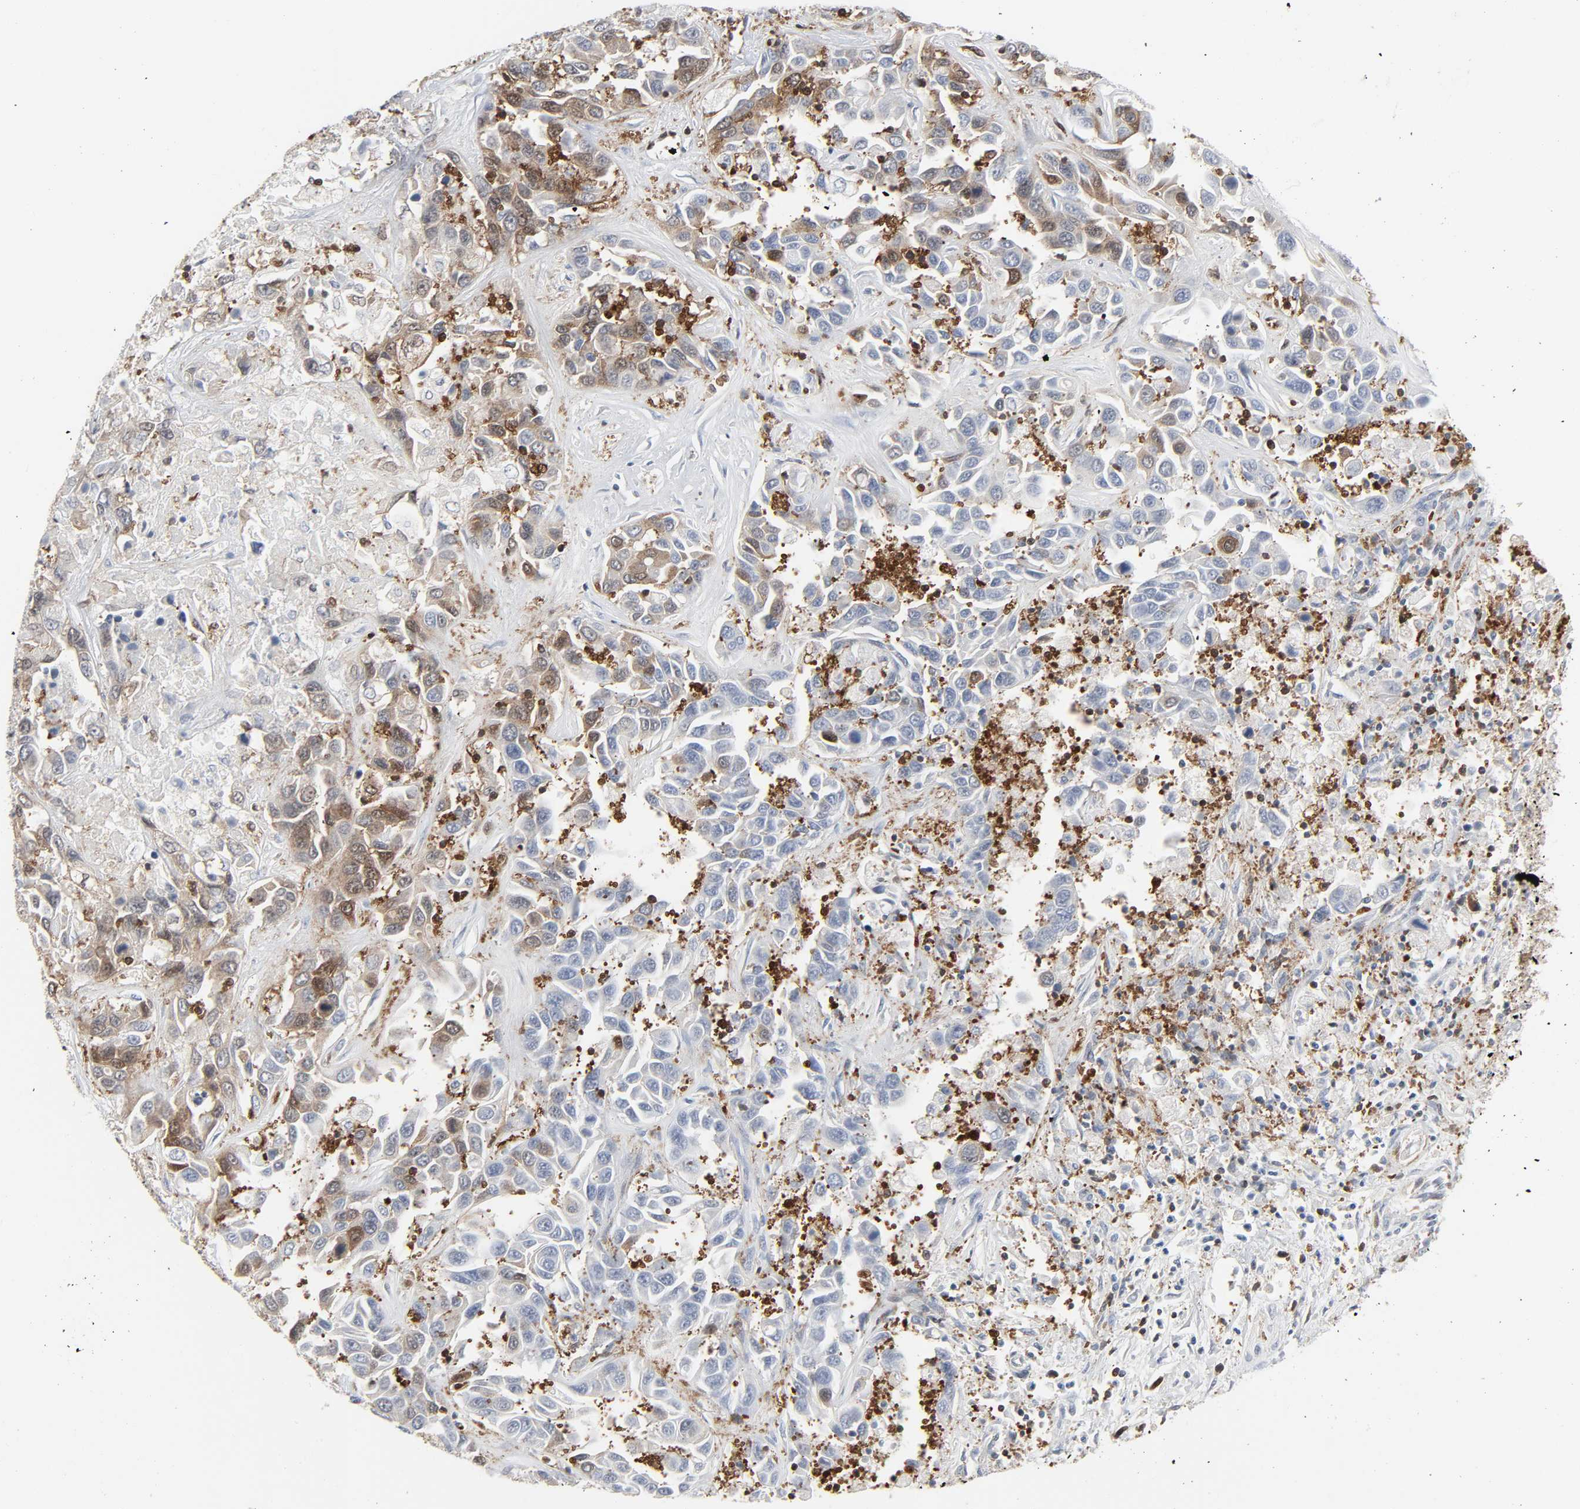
{"staining": {"intensity": "weak", "quantity": "<25%", "location": "cytoplasmic/membranous"}, "tissue": "liver cancer", "cell_type": "Tumor cells", "image_type": "cancer", "snomed": [{"axis": "morphology", "description": "Cholangiocarcinoma"}, {"axis": "topography", "description": "Liver"}], "caption": "The photomicrograph exhibits no significant staining in tumor cells of liver cholangiocarcinoma.", "gene": "GSK3A", "patient": {"sex": "female", "age": 52}}